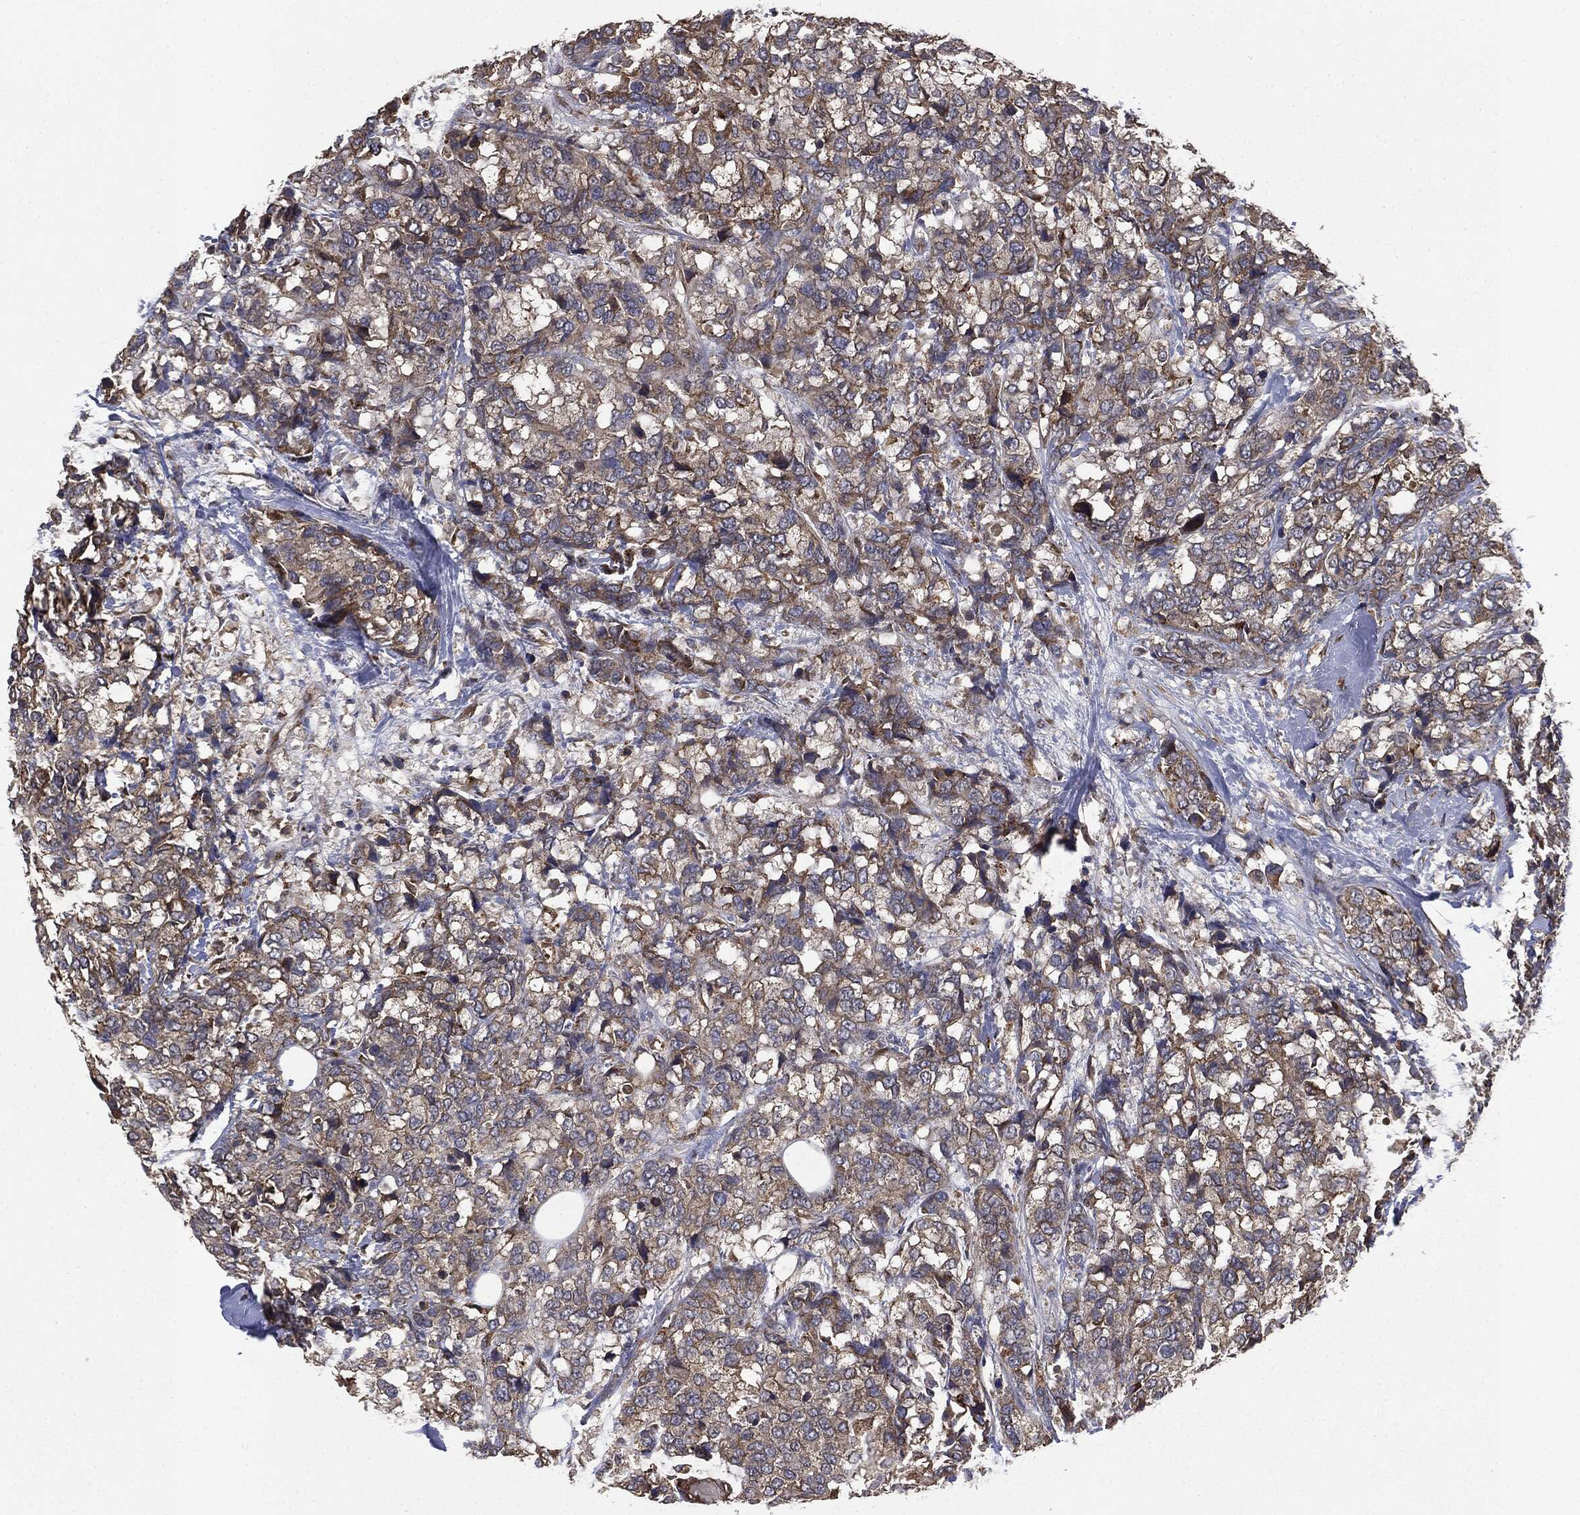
{"staining": {"intensity": "moderate", "quantity": ">75%", "location": "cytoplasmic/membranous"}, "tissue": "breast cancer", "cell_type": "Tumor cells", "image_type": "cancer", "snomed": [{"axis": "morphology", "description": "Lobular carcinoma"}, {"axis": "topography", "description": "Breast"}], "caption": "Human breast cancer (lobular carcinoma) stained with a protein marker shows moderate staining in tumor cells.", "gene": "PLOD3", "patient": {"sex": "female", "age": 59}}